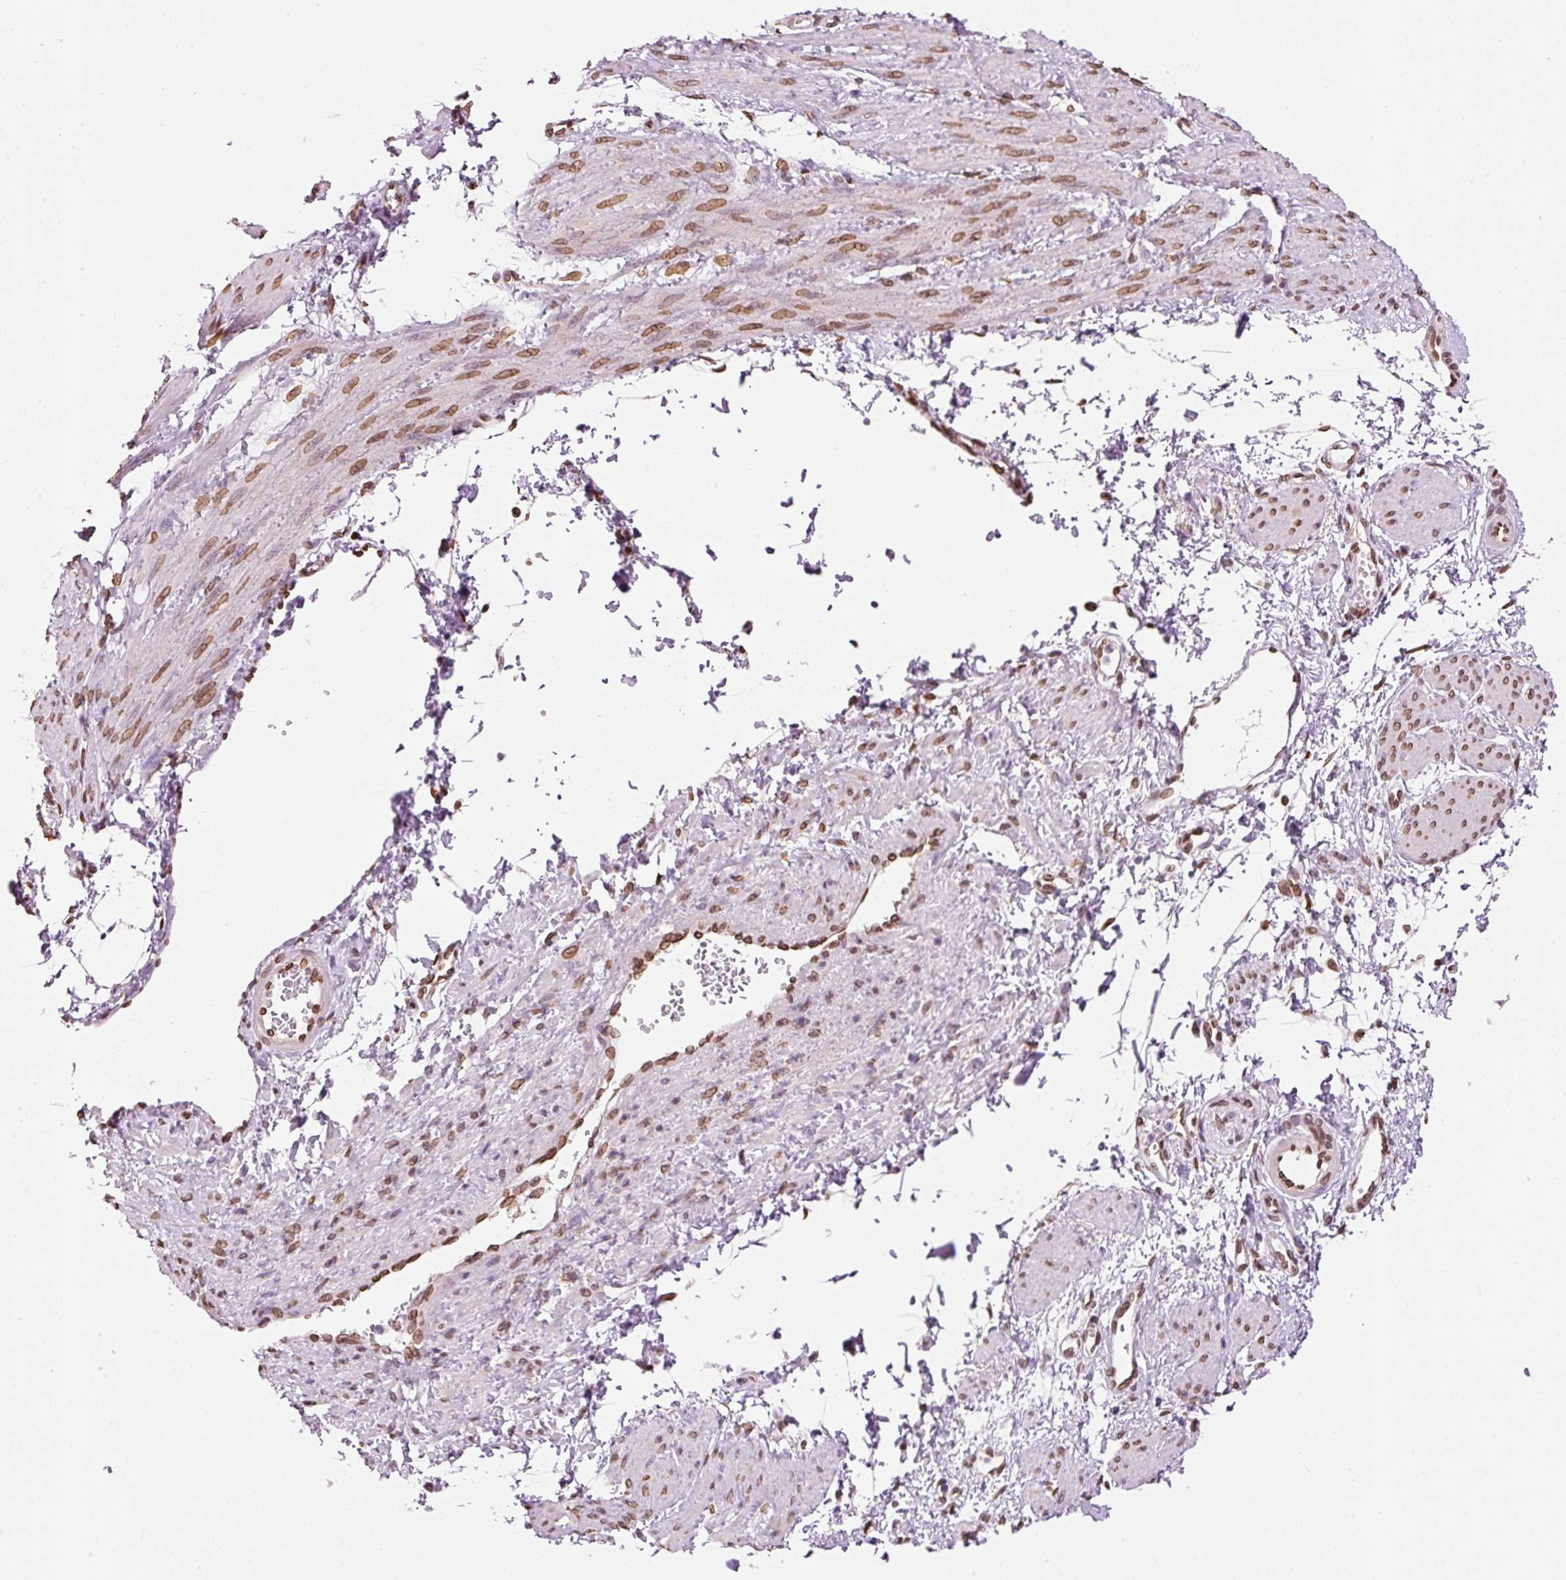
{"staining": {"intensity": "moderate", "quantity": "25%-75%", "location": "cytoplasmic/membranous,nuclear"}, "tissue": "smooth muscle", "cell_type": "Smooth muscle cells", "image_type": "normal", "snomed": [{"axis": "morphology", "description": "Normal tissue, NOS"}, {"axis": "topography", "description": "Smooth muscle"}, {"axis": "topography", "description": "Uterus"}], "caption": "This is an image of immunohistochemistry (IHC) staining of benign smooth muscle, which shows moderate staining in the cytoplasmic/membranous,nuclear of smooth muscle cells.", "gene": "ZNF224", "patient": {"sex": "female", "age": 39}}